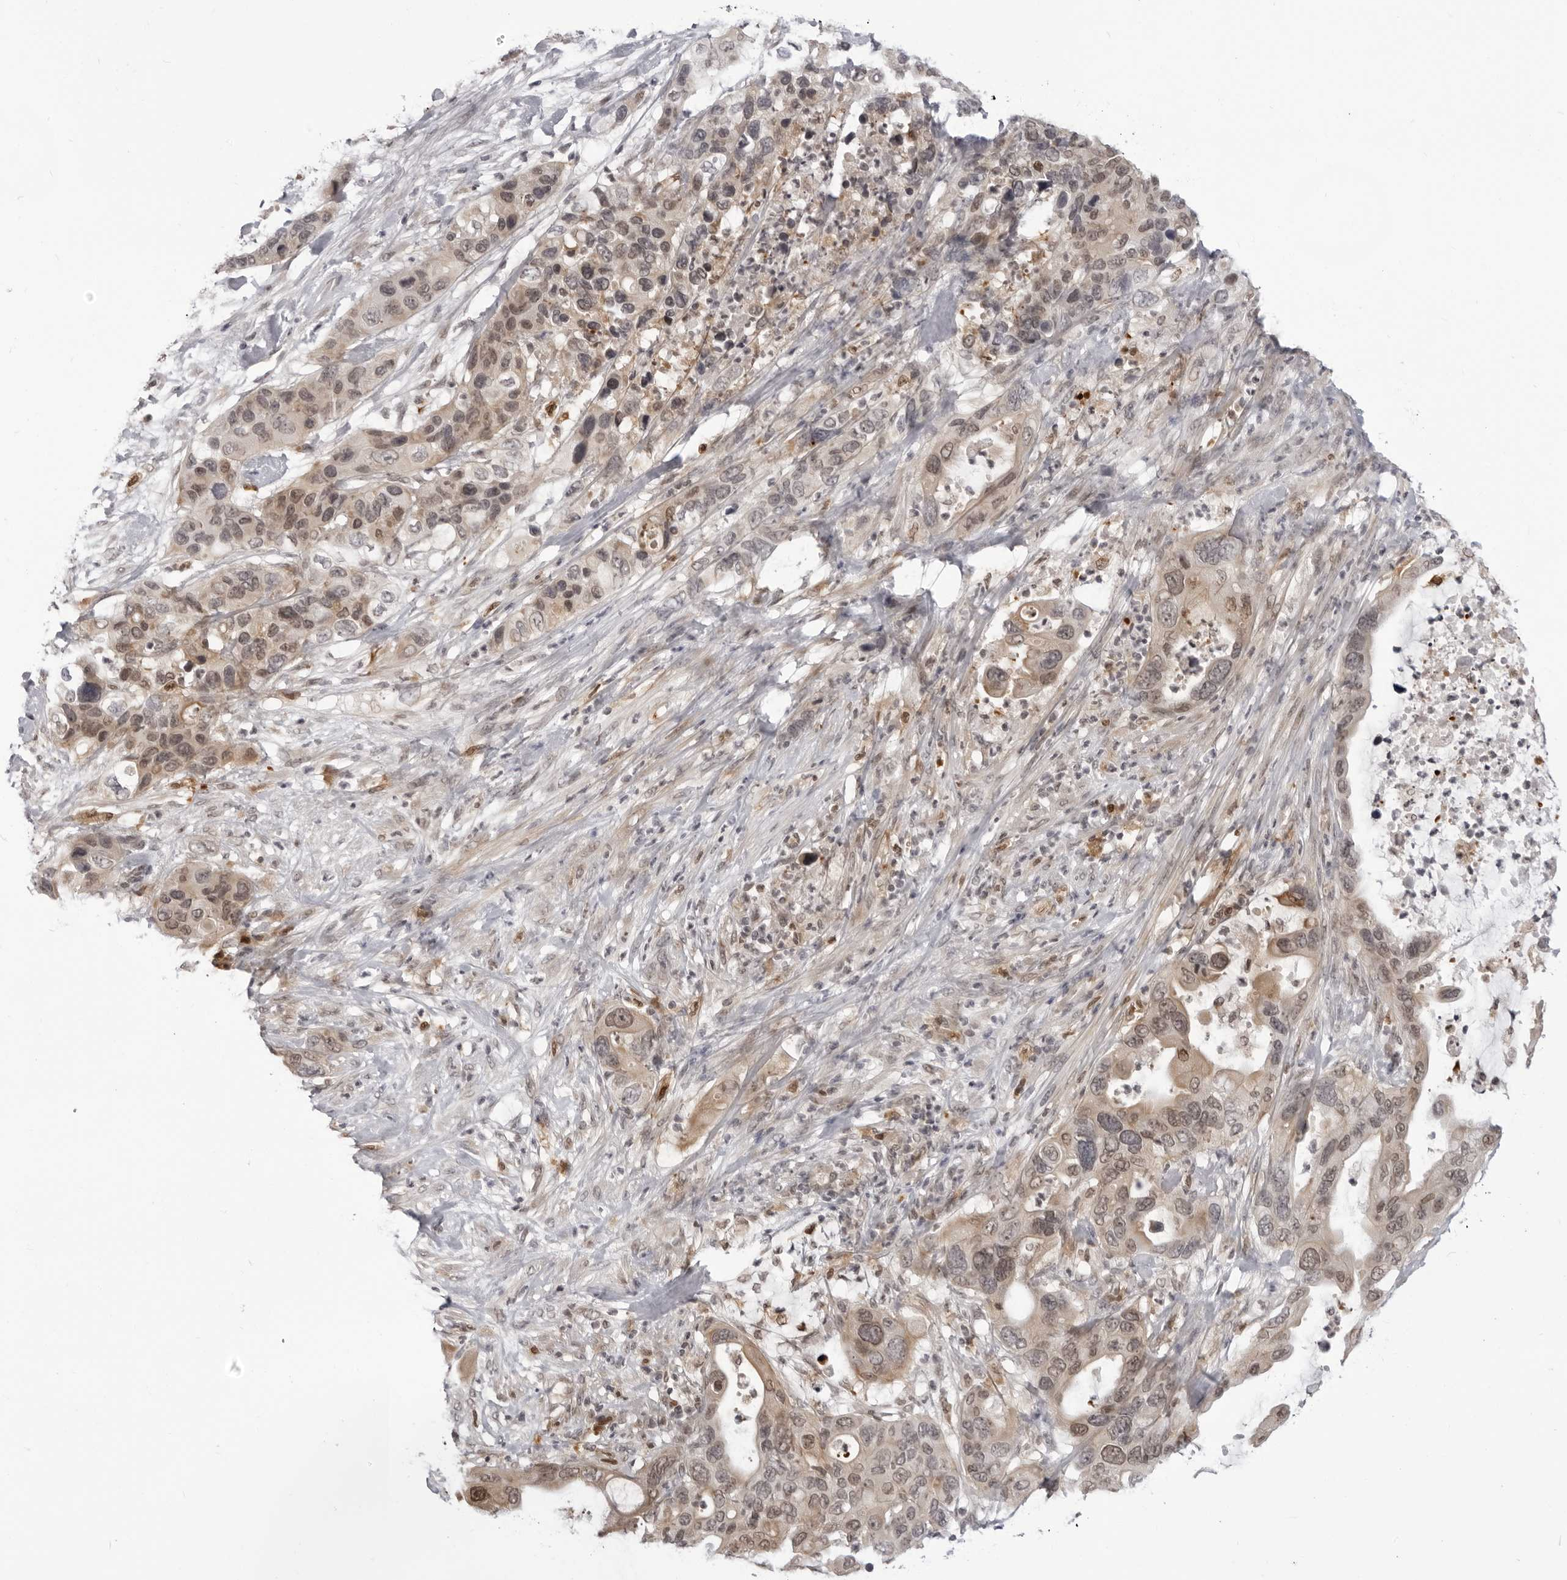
{"staining": {"intensity": "moderate", "quantity": ">75%", "location": "cytoplasmic/membranous,nuclear"}, "tissue": "pancreatic cancer", "cell_type": "Tumor cells", "image_type": "cancer", "snomed": [{"axis": "morphology", "description": "Adenocarcinoma, NOS"}, {"axis": "topography", "description": "Pancreas"}], "caption": "IHC staining of adenocarcinoma (pancreatic), which displays medium levels of moderate cytoplasmic/membranous and nuclear staining in approximately >75% of tumor cells indicating moderate cytoplasmic/membranous and nuclear protein expression. The staining was performed using DAB (3,3'-diaminobenzidine) (brown) for protein detection and nuclei were counterstained in hematoxylin (blue).", "gene": "SRGAP2", "patient": {"sex": "female", "age": 71}}